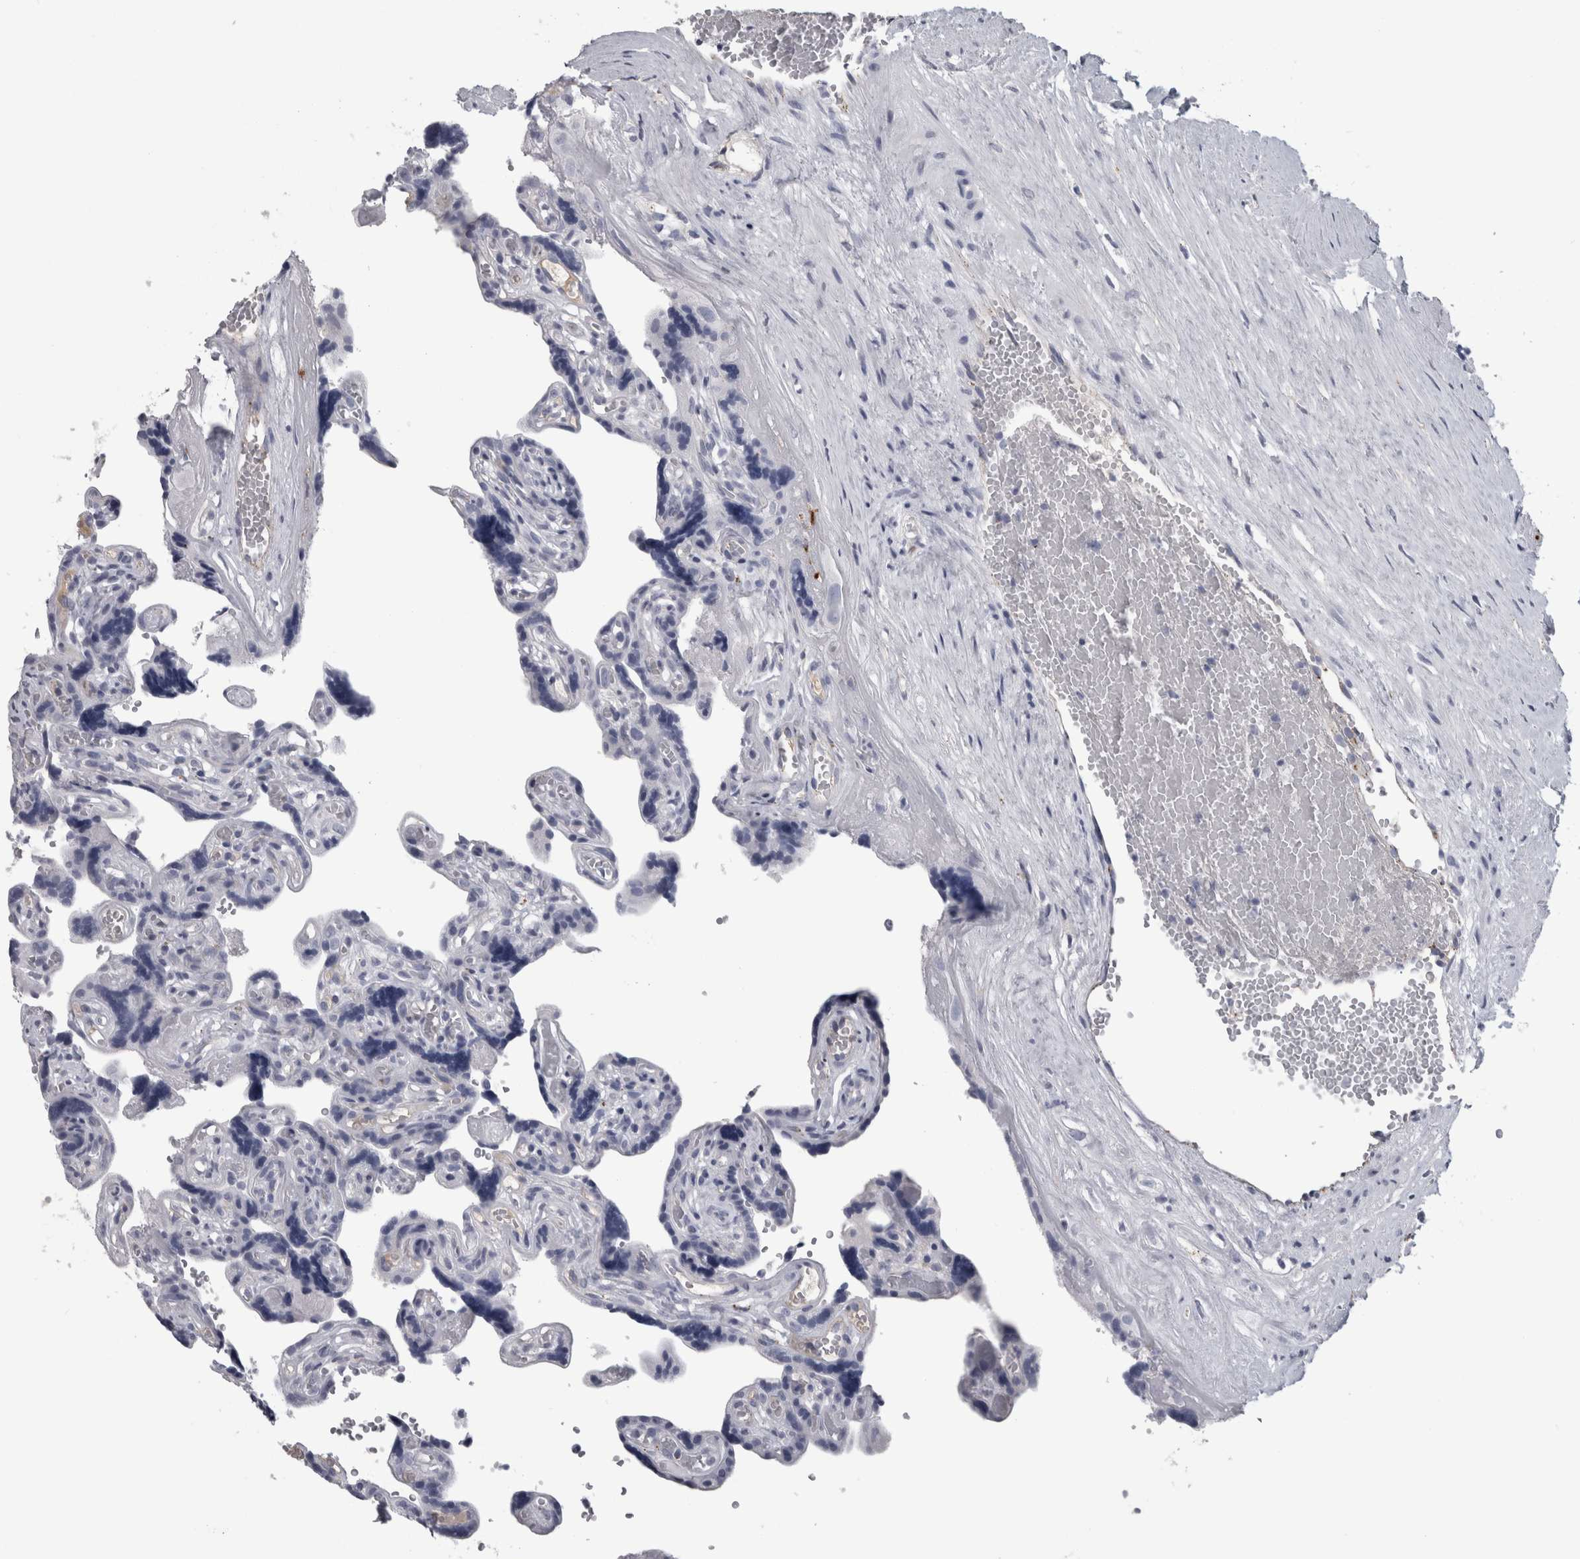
{"staining": {"intensity": "negative", "quantity": "none", "location": "none"}, "tissue": "placenta", "cell_type": "Trophoblastic cells", "image_type": "normal", "snomed": [{"axis": "morphology", "description": "Normal tissue, NOS"}, {"axis": "topography", "description": "Placenta"}], "caption": "The photomicrograph displays no significant staining in trophoblastic cells of placenta. The staining is performed using DAB (3,3'-diaminobenzidine) brown chromogen with nuclei counter-stained in using hematoxylin.", "gene": "DPP7", "patient": {"sex": "female", "age": 30}}